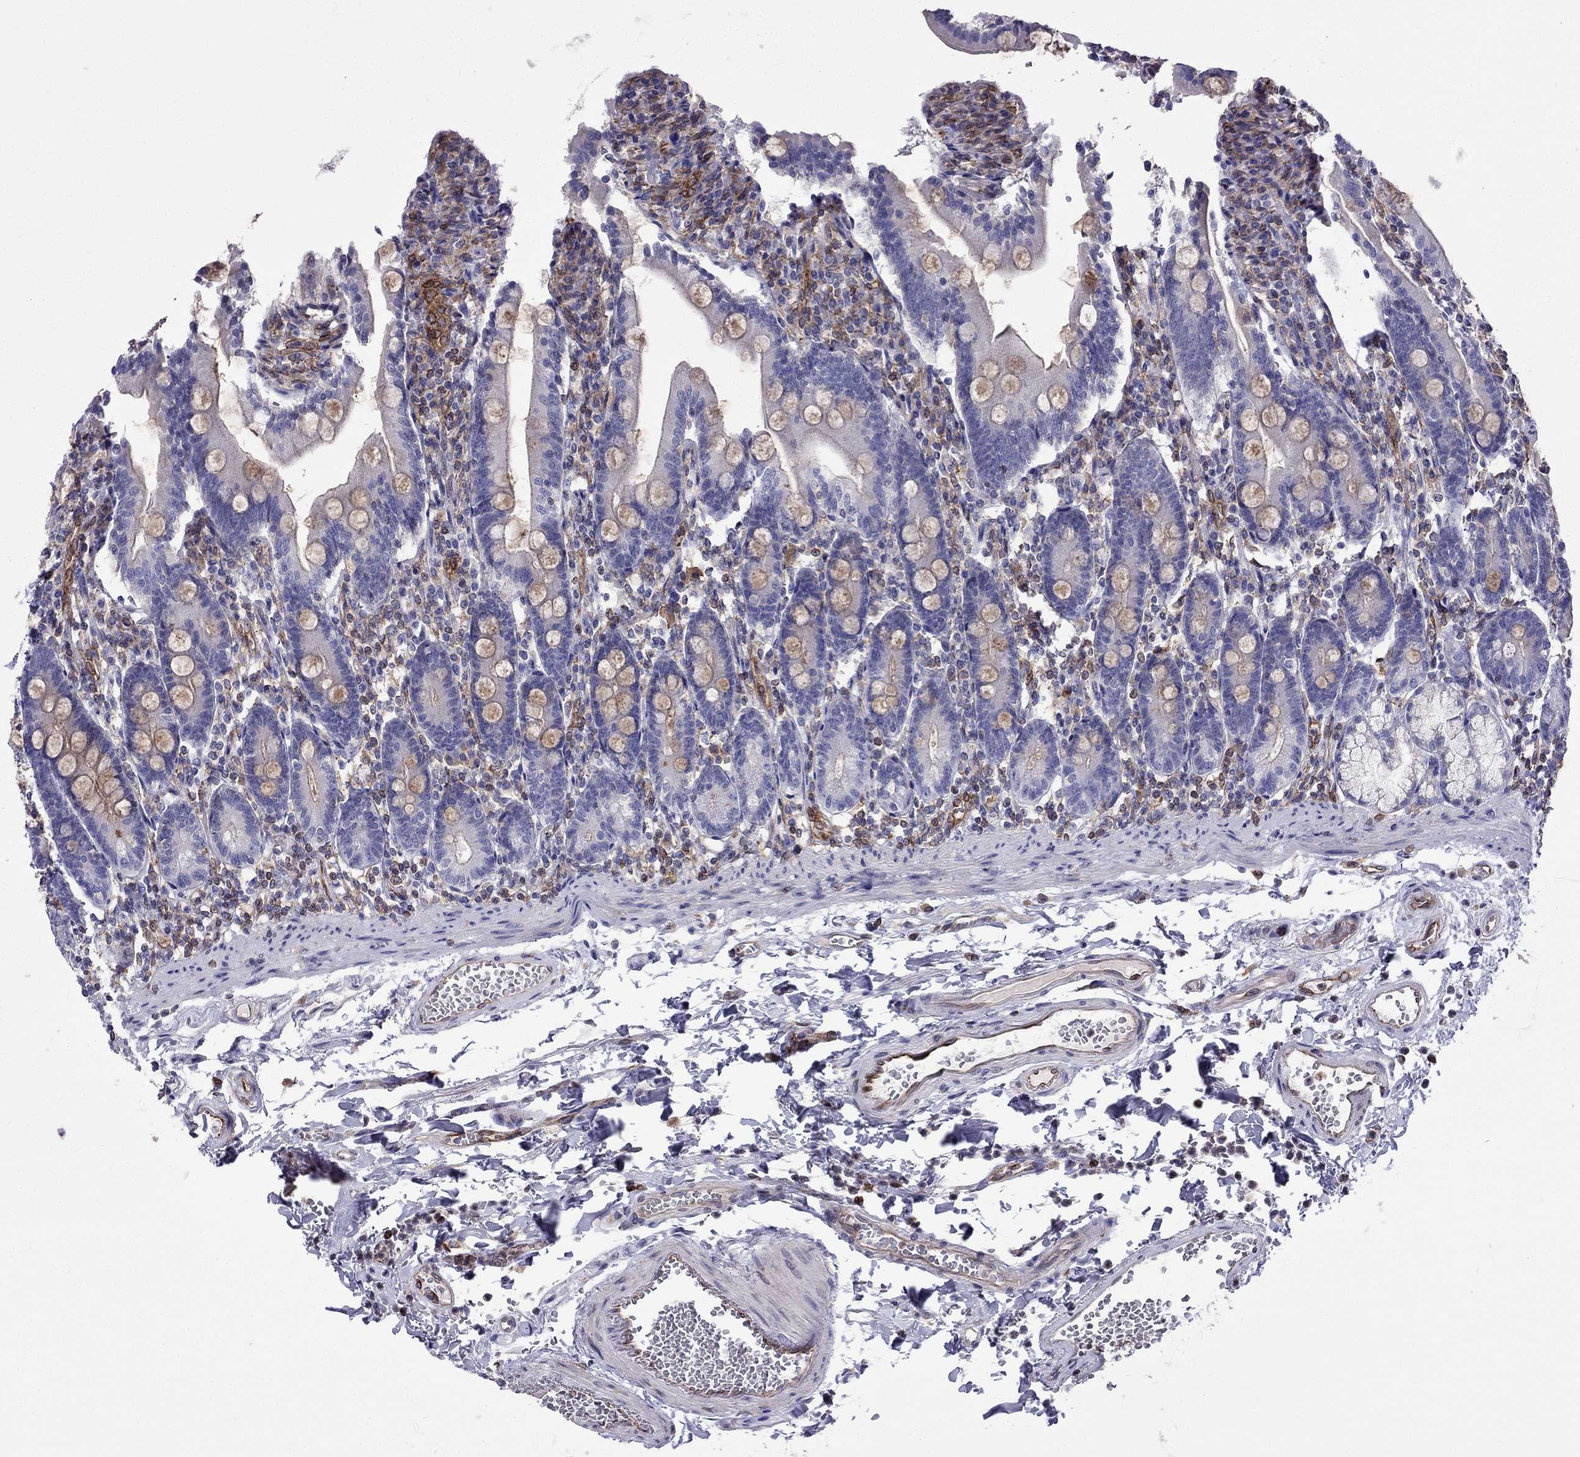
{"staining": {"intensity": "moderate", "quantity": "<25%", "location": "cytoplasmic/membranous"}, "tissue": "duodenum", "cell_type": "Glandular cells", "image_type": "normal", "snomed": [{"axis": "morphology", "description": "Normal tissue, NOS"}, {"axis": "topography", "description": "Duodenum"}], "caption": "An immunohistochemistry image of normal tissue is shown. Protein staining in brown labels moderate cytoplasmic/membranous positivity in duodenum within glandular cells.", "gene": "GNAL", "patient": {"sex": "female", "age": 67}}